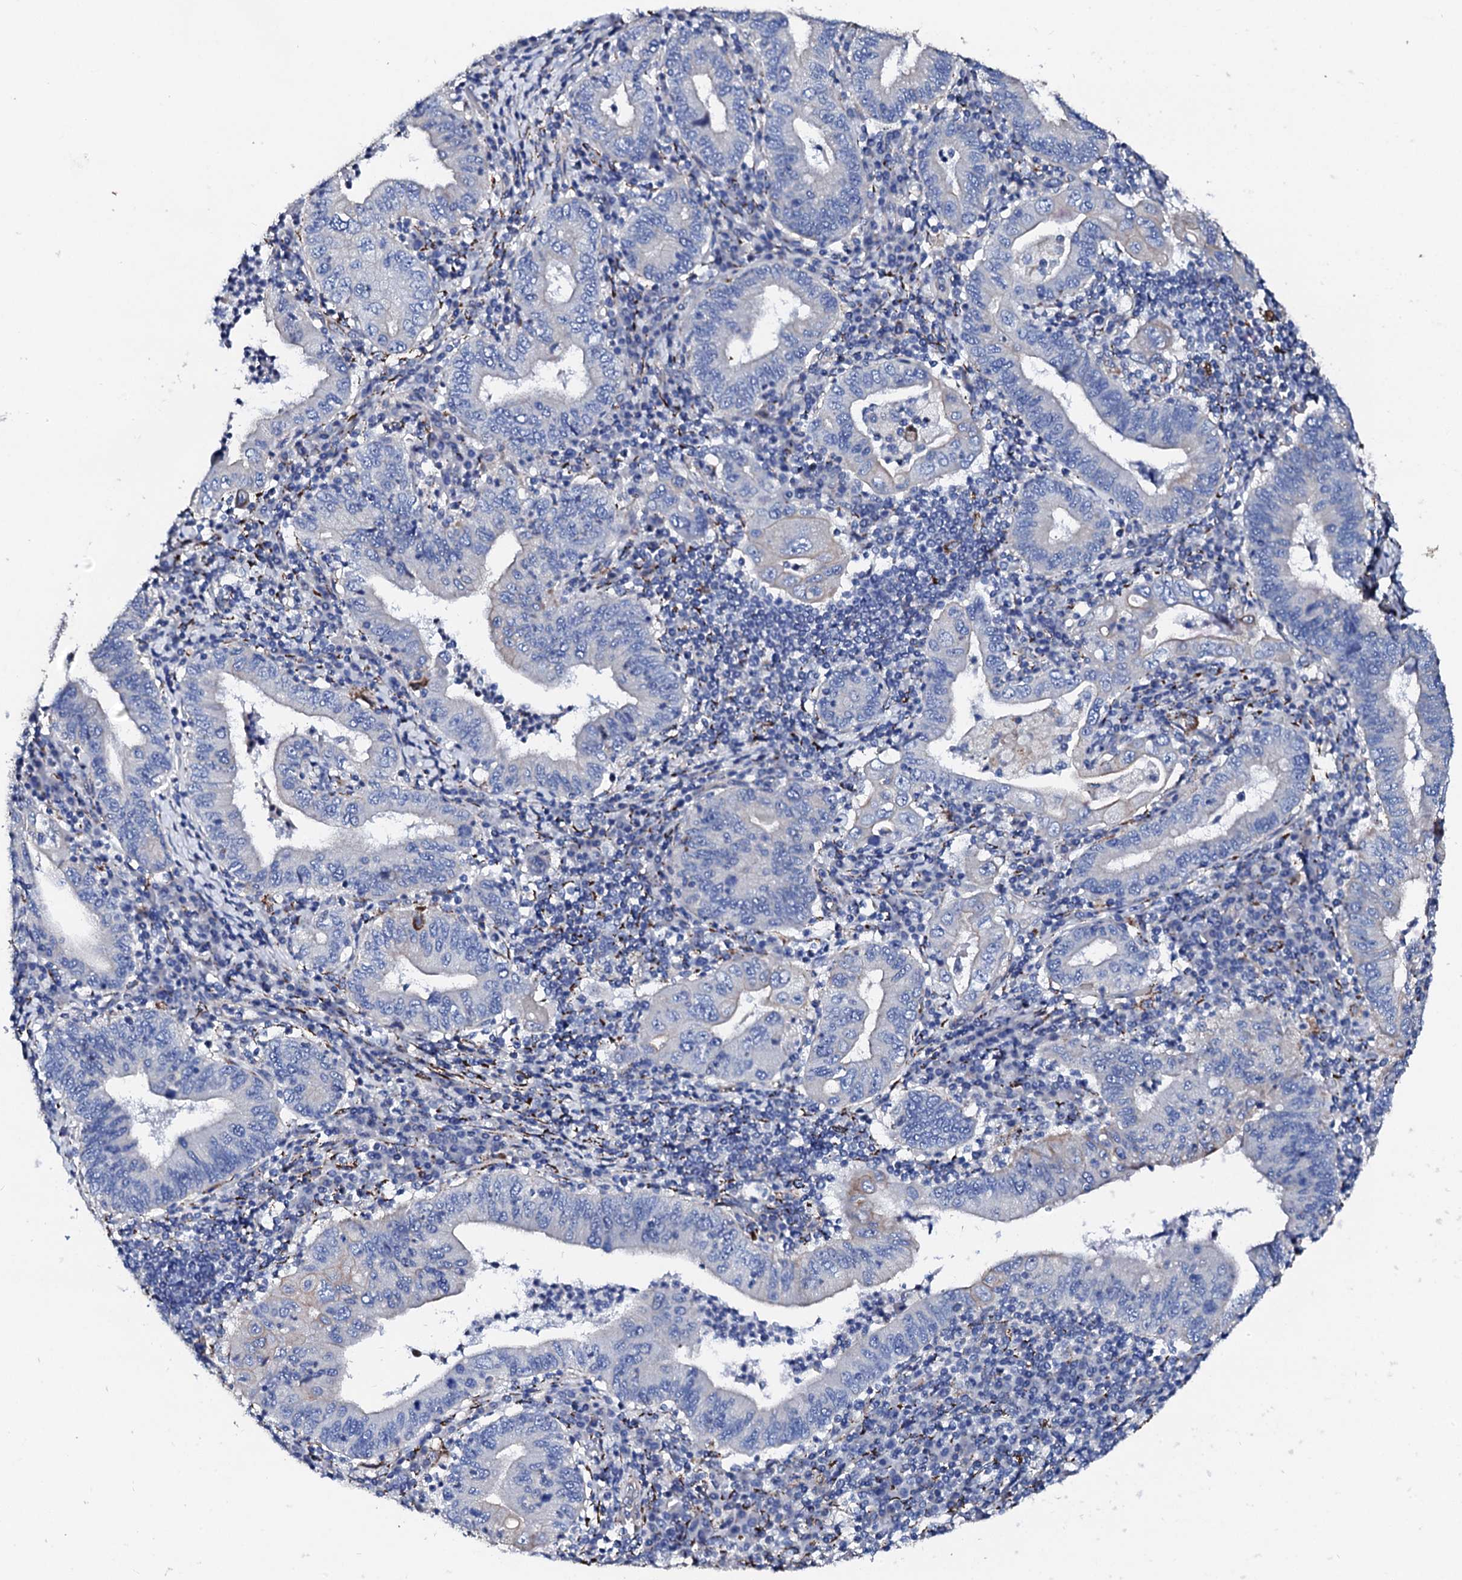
{"staining": {"intensity": "negative", "quantity": "none", "location": "none"}, "tissue": "stomach cancer", "cell_type": "Tumor cells", "image_type": "cancer", "snomed": [{"axis": "morphology", "description": "Normal tissue, NOS"}, {"axis": "morphology", "description": "Adenocarcinoma, NOS"}, {"axis": "topography", "description": "Esophagus"}, {"axis": "topography", "description": "Stomach, upper"}, {"axis": "topography", "description": "Peripheral nerve tissue"}], "caption": "The photomicrograph demonstrates no staining of tumor cells in adenocarcinoma (stomach).", "gene": "KLHL32", "patient": {"sex": "male", "age": 62}}